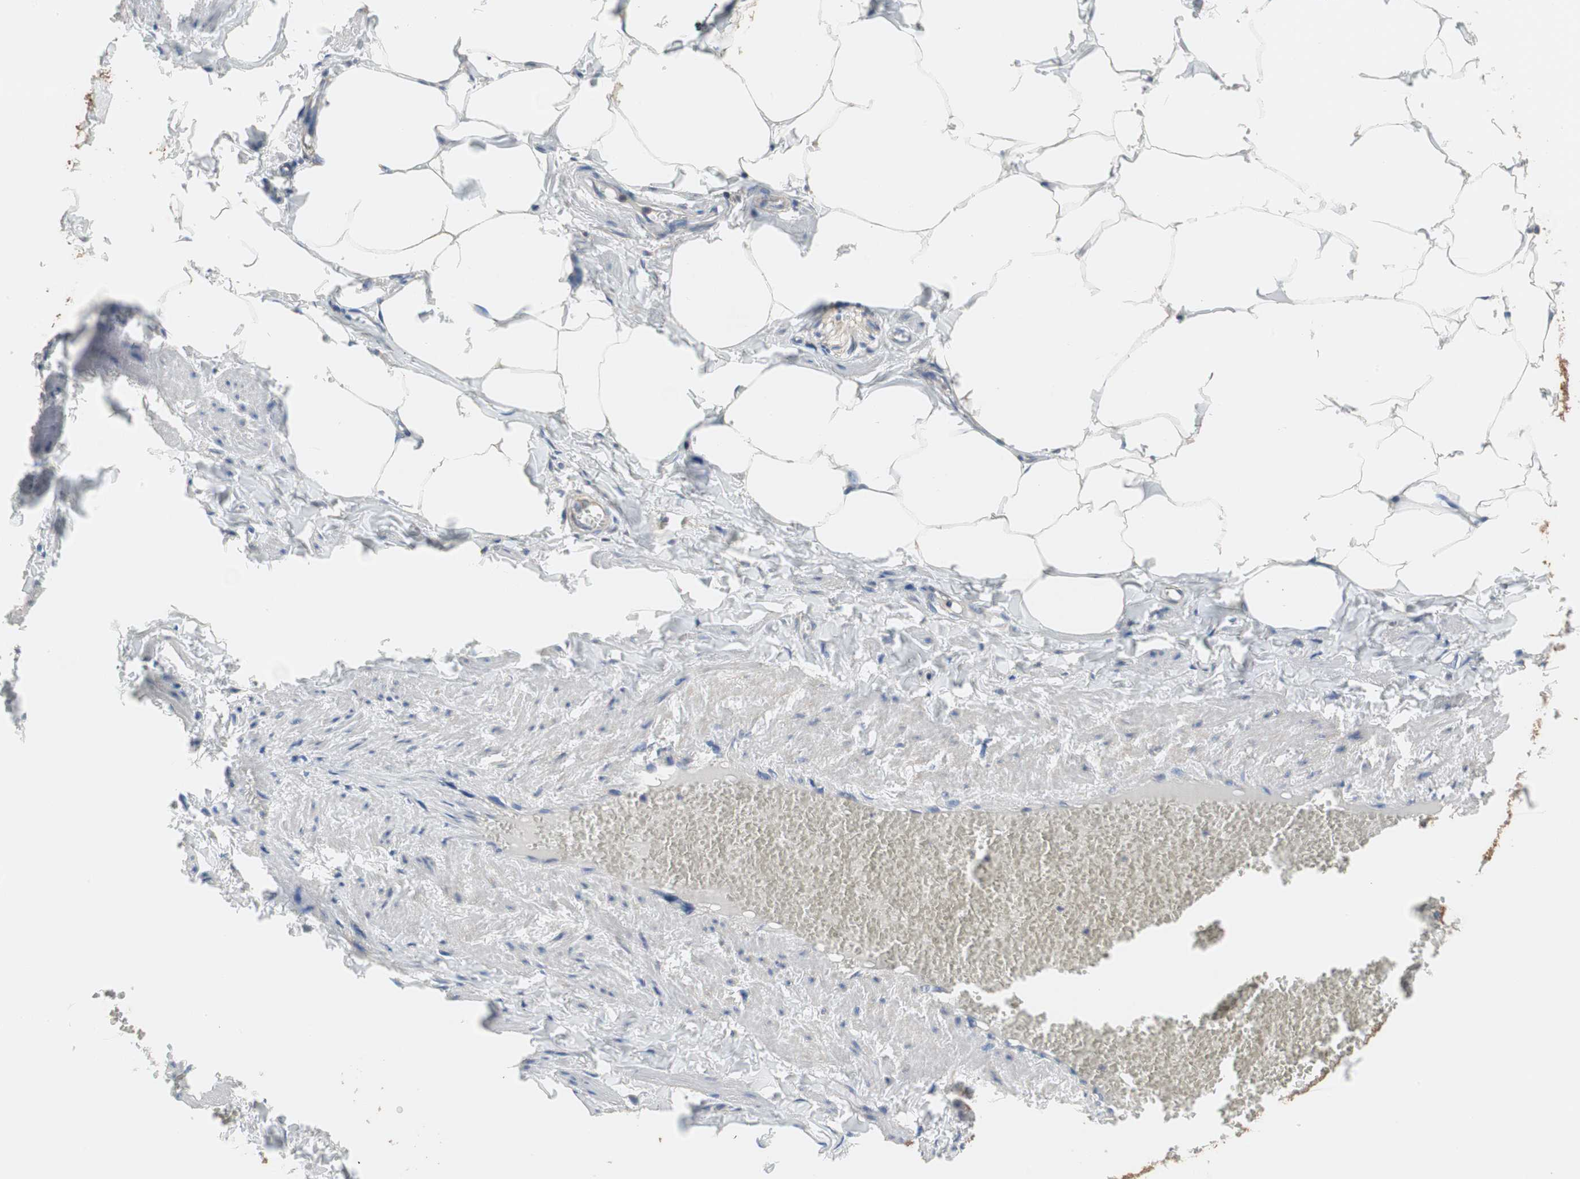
{"staining": {"intensity": "weak", "quantity": "25%-75%", "location": "cytoplasmic/membranous"}, "tissue": "adipose tissue", "cell_type": "Adipocytes", "image_type": "normal", "snomed": [{"axis": "morphology", "description": "Normal tissue, NOS"}, {"axis": "topography", "description": "Vascular tissue"}], "caption": "Protein expression analysis of unremarkable adipose tissue reveals weak cytoplasmic/membranous staining in approximately 25%-75% of adipocytes.", "gene": "MAP4K2", "patient": {"sex": "male", "age": 41}}